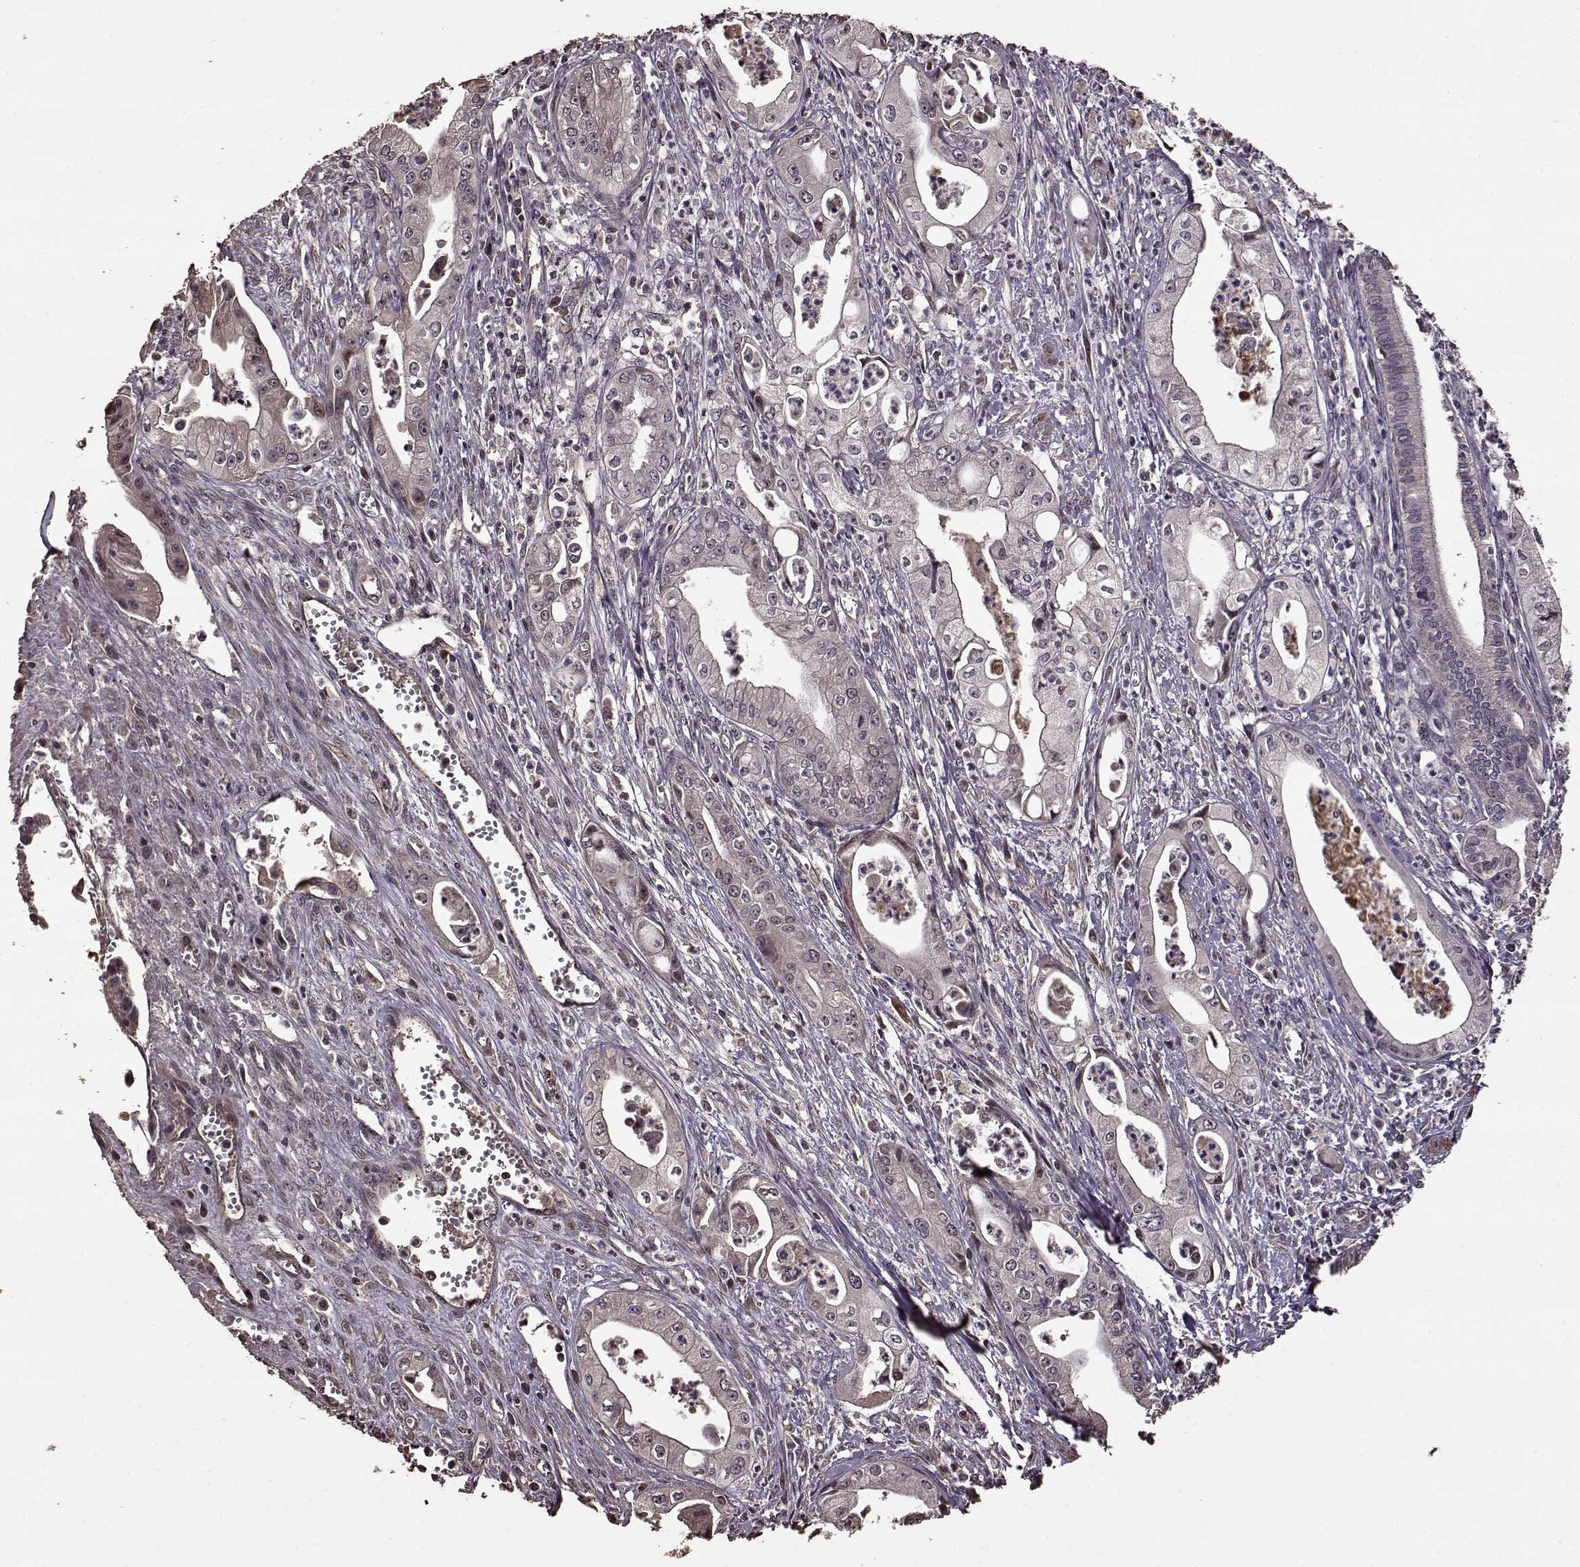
{"staining": {"intensity": "negative", "quantity": "none", "location": "none"}, "tissue": "pancreatic cancer", "cell_type": "Tumor cells", "image_type": "cancer", "snomed": [{"axis": "morphology", "description": "Adenocarcinoma, NOS"}, {"axis": "topography", "description": "Pancreas"}], "caption": "IHC of human pancreatic adenocarcinoma reveals no positivity in tumor cells.", "gene": "FBXW11", "patient": {"sex": "female", "age": 65}}